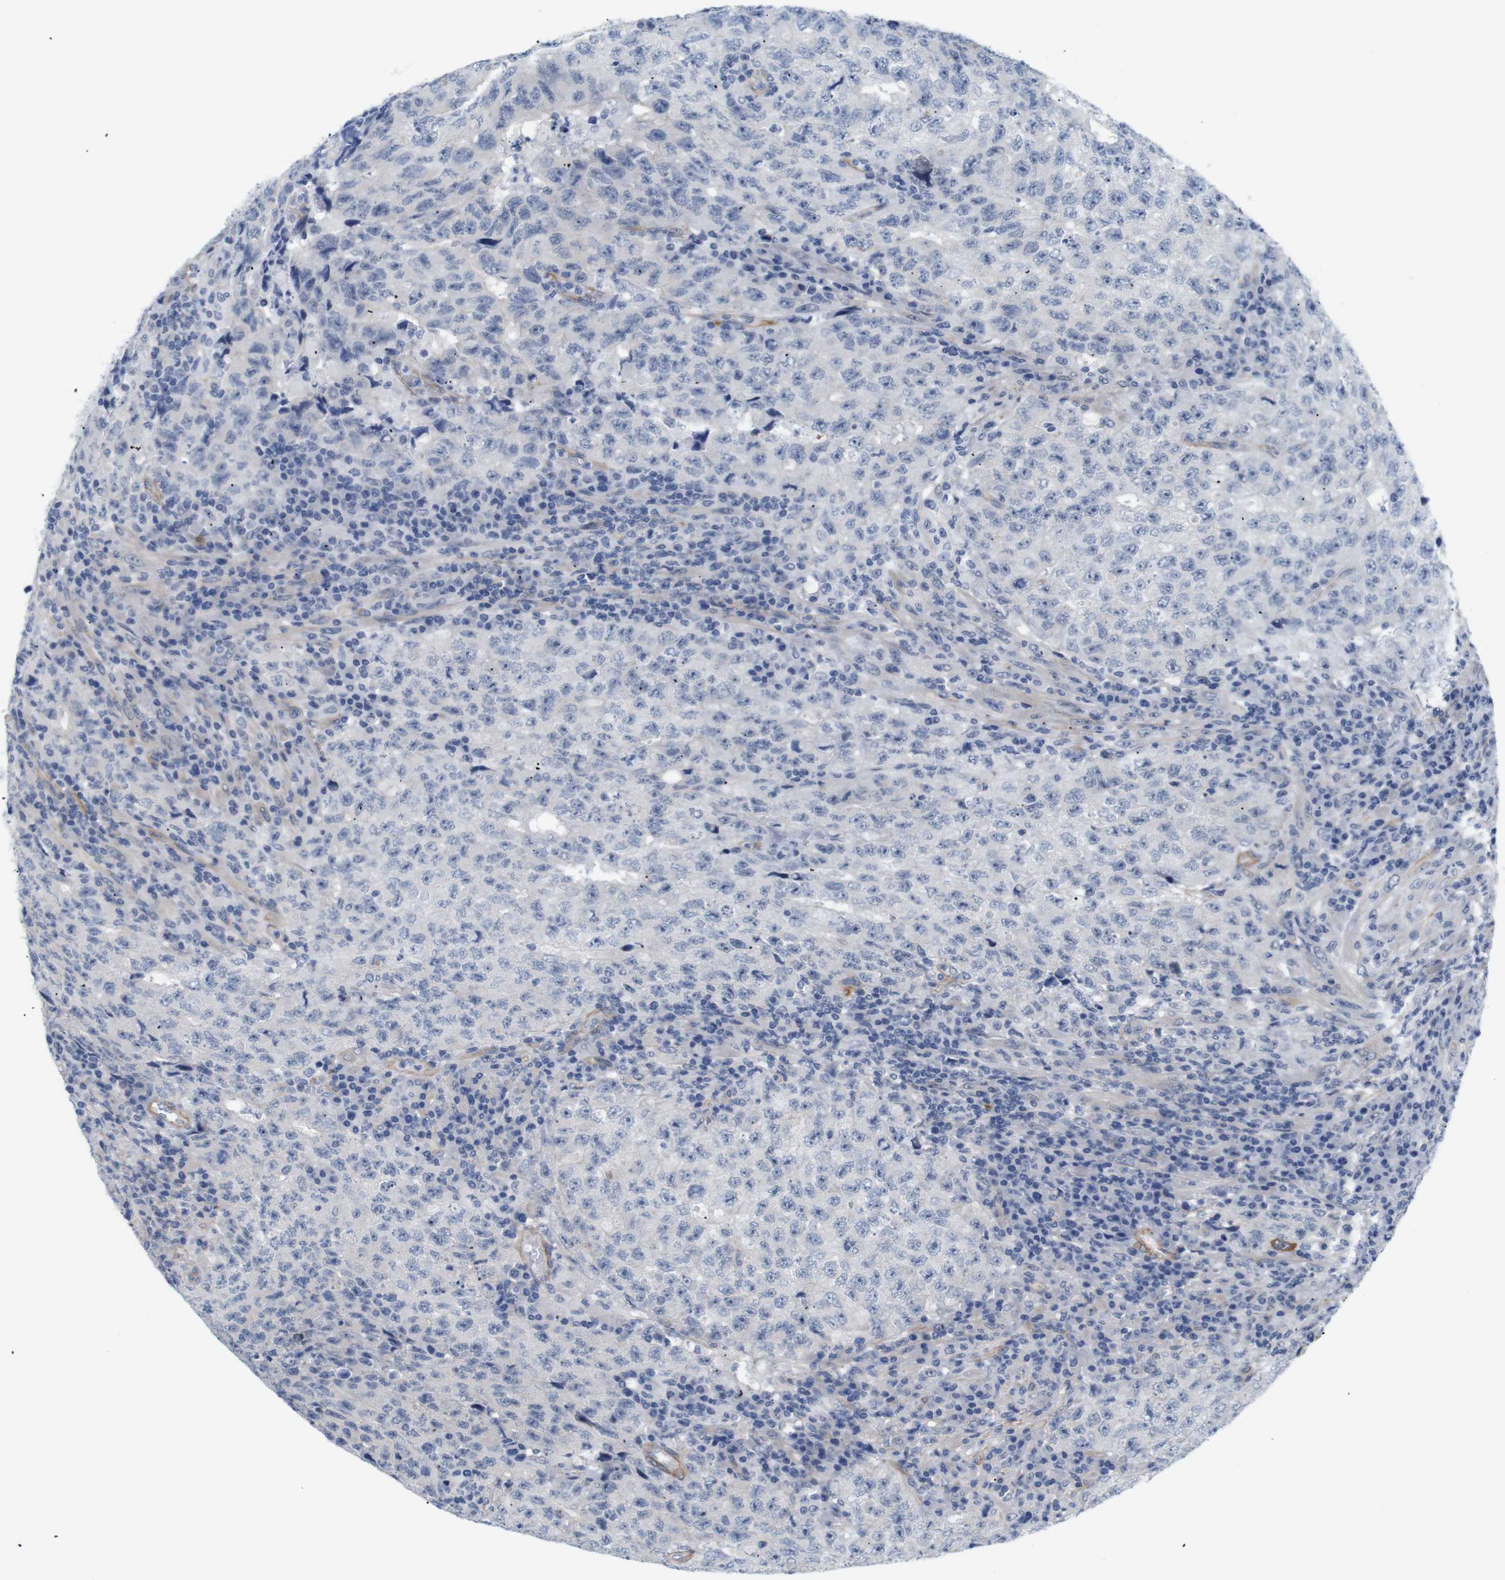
{"staining": {"intensity": "negative", "quantity": "none", "location": "none"}, "tissue": "testis cancer", "cell_type": "Tumor cells", "image_type": "cancer", "snomed": [{"axis": "morphology", "description": "Necrosis, NOS"}, {"axis": "morphology", "description": "Carcinoma, Embryonal, NOS"}, {"axis": "topography", "description": "Testis"}], "caption": "An IHC micrograph of testis cancer is shown. There is no staining in tumor cells of testis cancer.", "gene": "STMN3", "patient": {"sex": "male", "age": 19}}